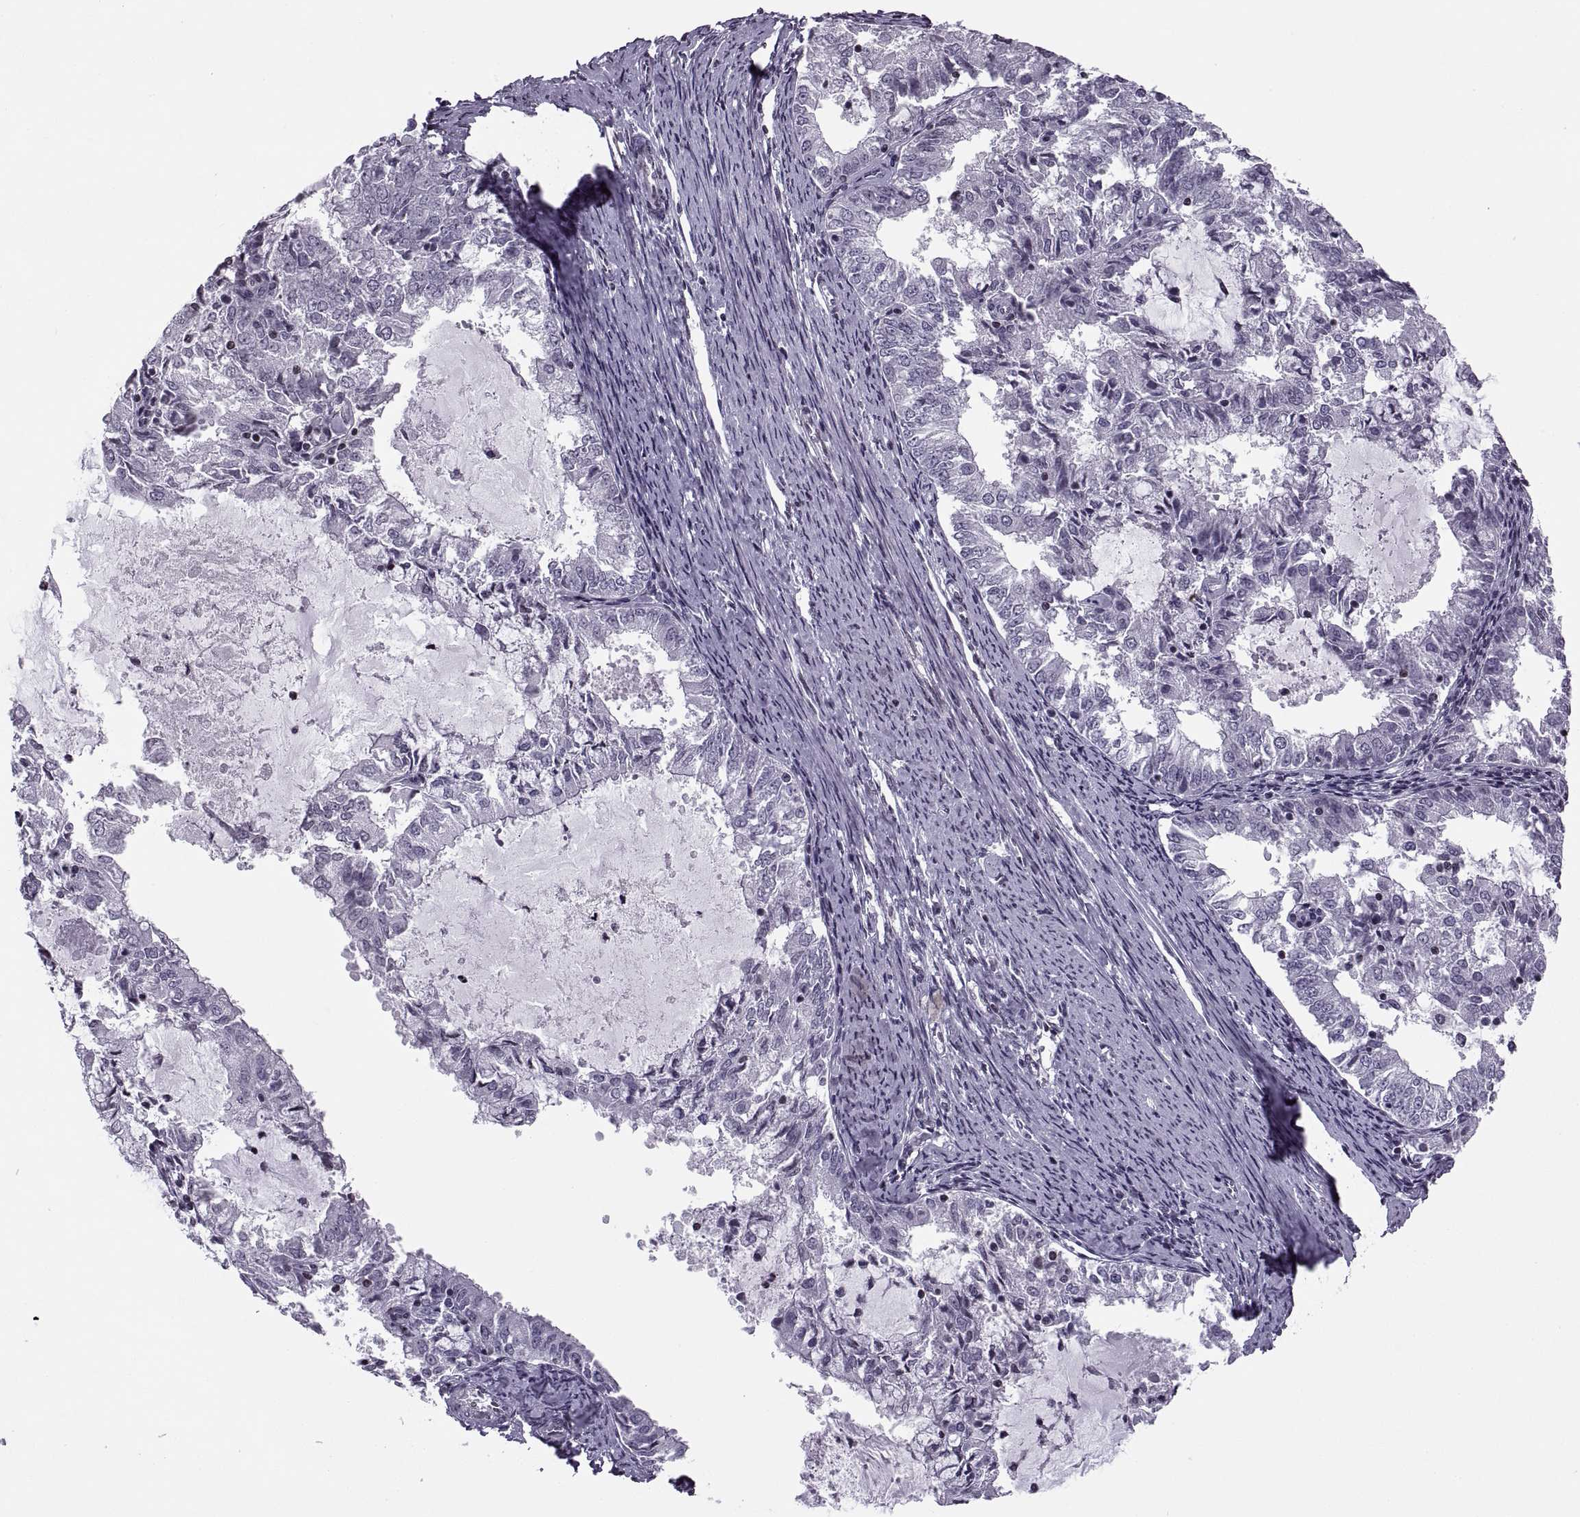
{"staining": {"intensity": "negative", "quantity": "none", "location": "none"}, "tissue": "endometrial cancer", "cell_type": "Tumor cells", "image_type": "cancer", "snomed": [{"axis": "morphology", "description": "Adenocarcinoma, NOS"}, {"axis": "topography", "description": "Endometrium"}], "caption": "High magnification brightfield microscopy of endometrial cancer stained with DAB (brown) and counterstained with hematoxylin (blue): tumor cells show no significant positivity. (Brightfield microscopy of DAB immunohistochemistry (IHC) at high magnification).", "gene": "H1-8", "patient": {"sex": "female", "age": 57}}